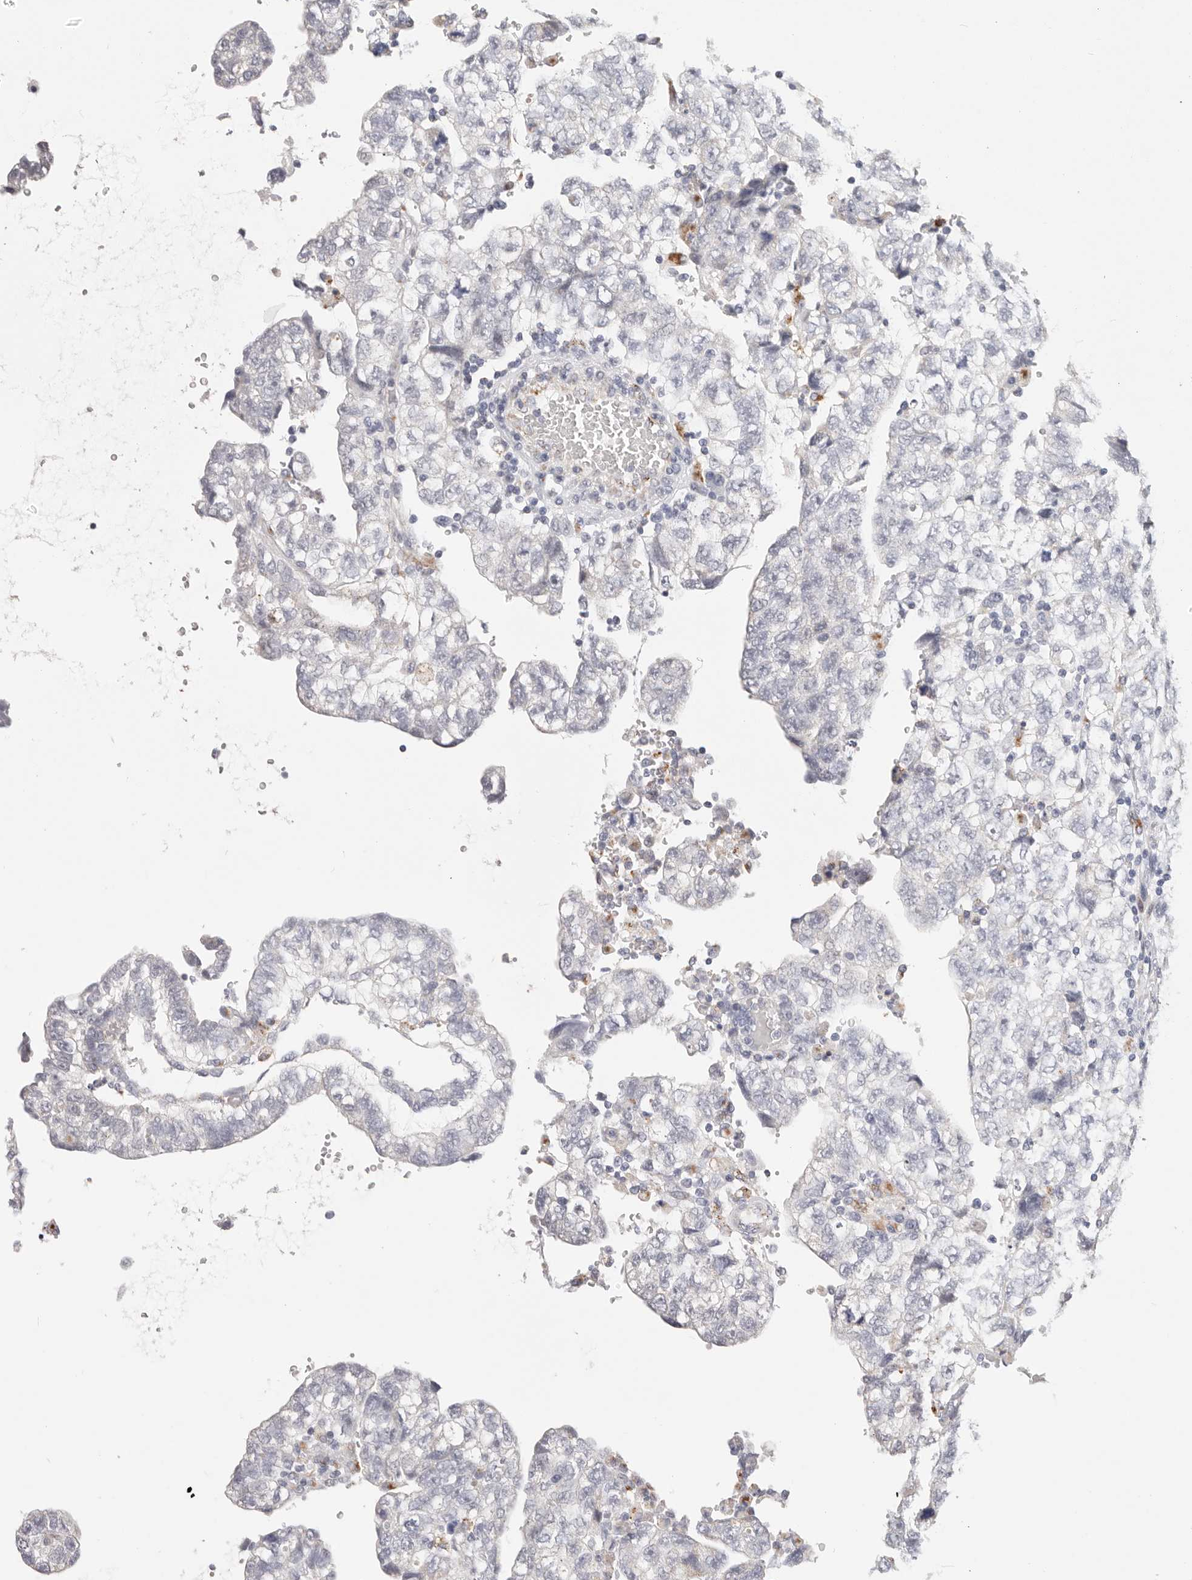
{"staining": {"intensity": "moderate", "quantity": "<25%", "location": "cytoplasmic/membranous"}, "tissue": "testis cancer", "cell_type": "Tumor cells", "image_type": "cancer", "snomed": [{"axis": "morphology", "description": "Carcinoma, Embryonal, NOS"}, {"axis": "topography", "description": "Testis"}], "caption": "IHC of human testis cancer reveals low levels of moderate cytoplasmic/membranous positivity in approximately <25% of tumor cells.", "gene": "STKLD1", "patient": {"sex": "male", "age": 36}}